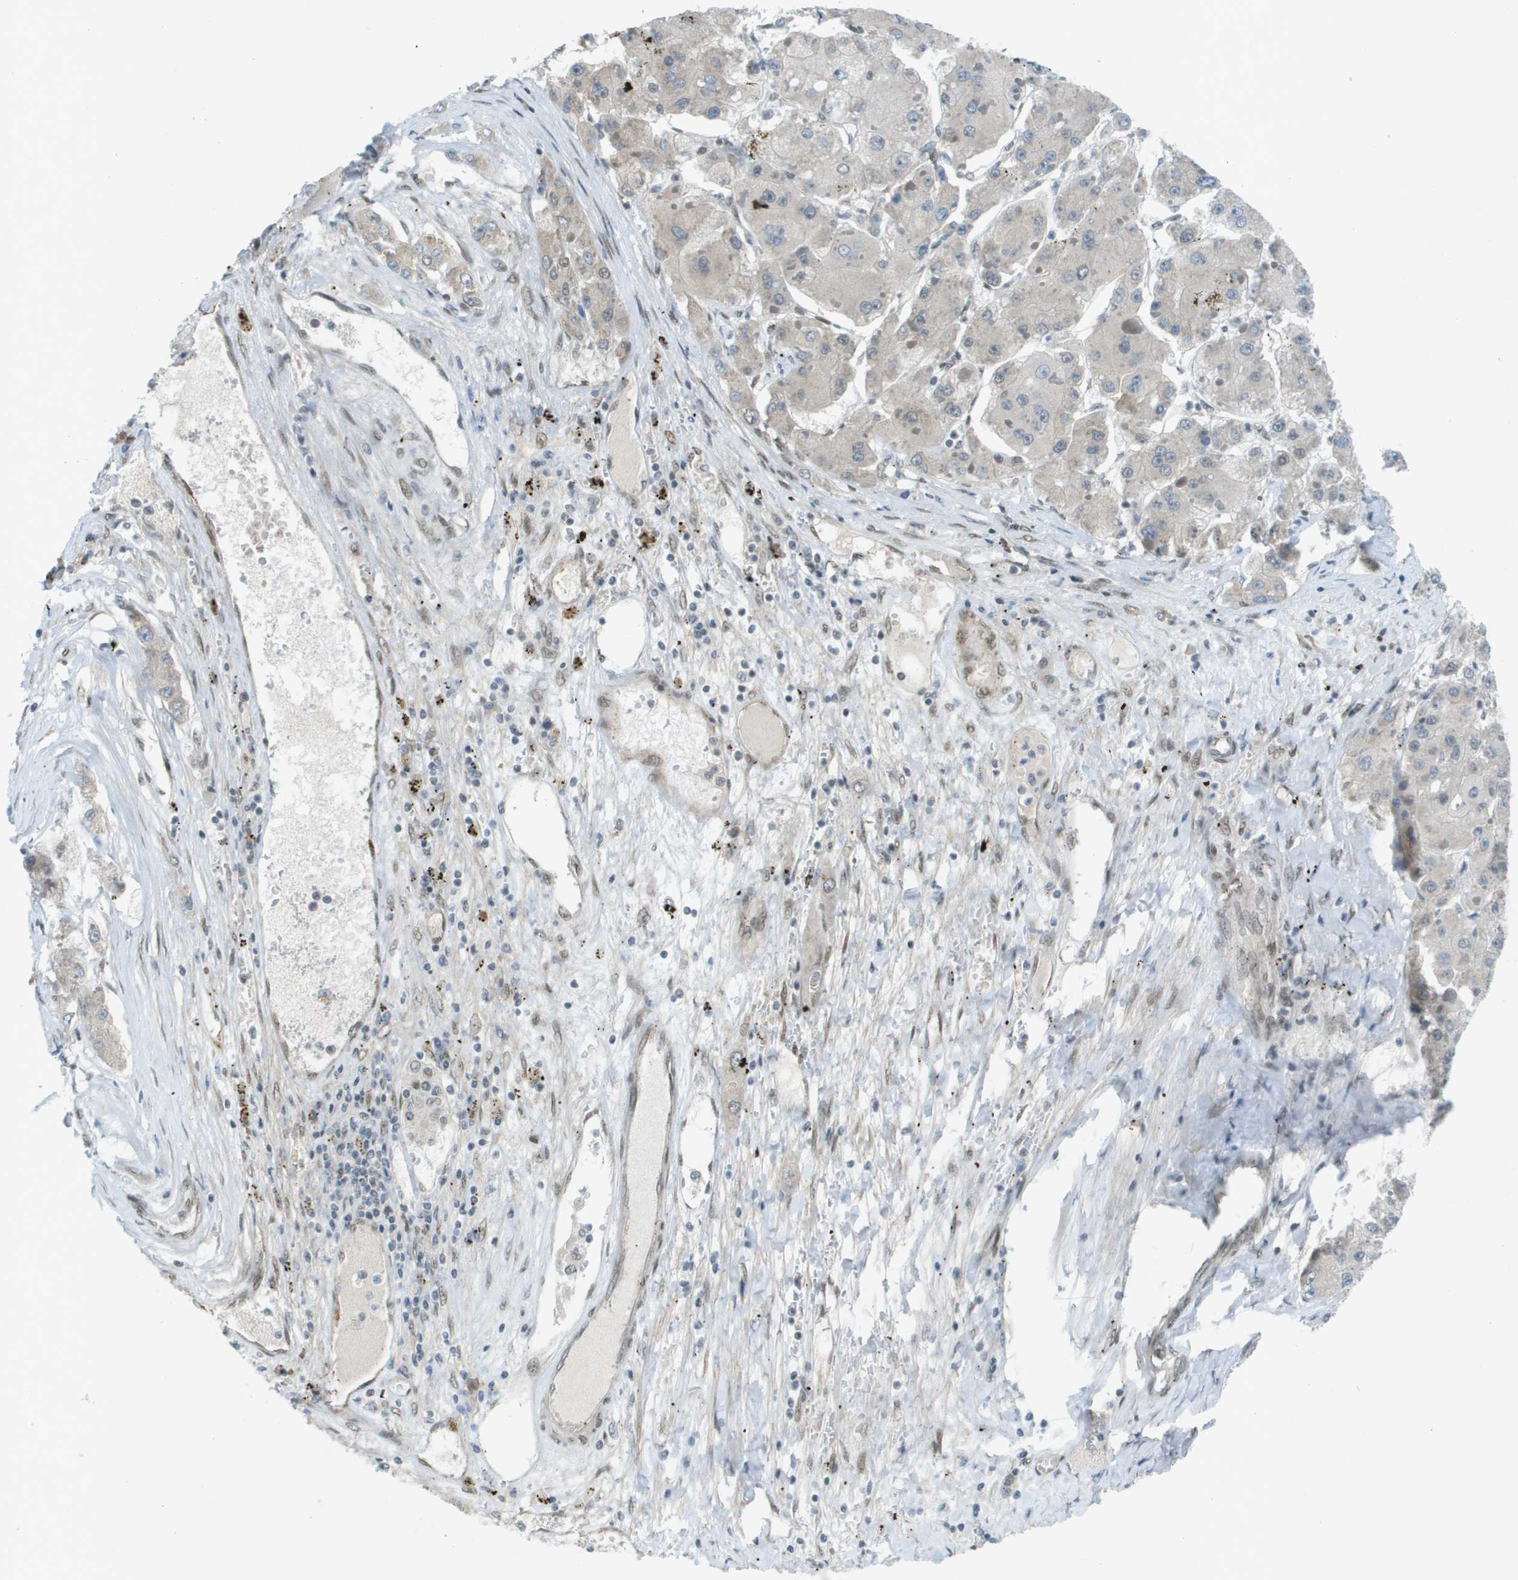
{"staining": {"intensity": "negative", "quantity": "none", "location": "none"}, "tissue": "liver cancer", "cell_type": "Tumor cells", "image_type": "cancer", "snomed": [{"axis": "morphology", "description": "Carcinoma, Hepatocellular, NOS"}, {"axis": "topography", "description": "Liver"}], "caption": "Immunohistochemistry image of human liver cancer stained for a protein (brown), which reveals no expression in tumor cells.", "gene": "ARID1B", "patient": {"sex": "female", "age": 73}}